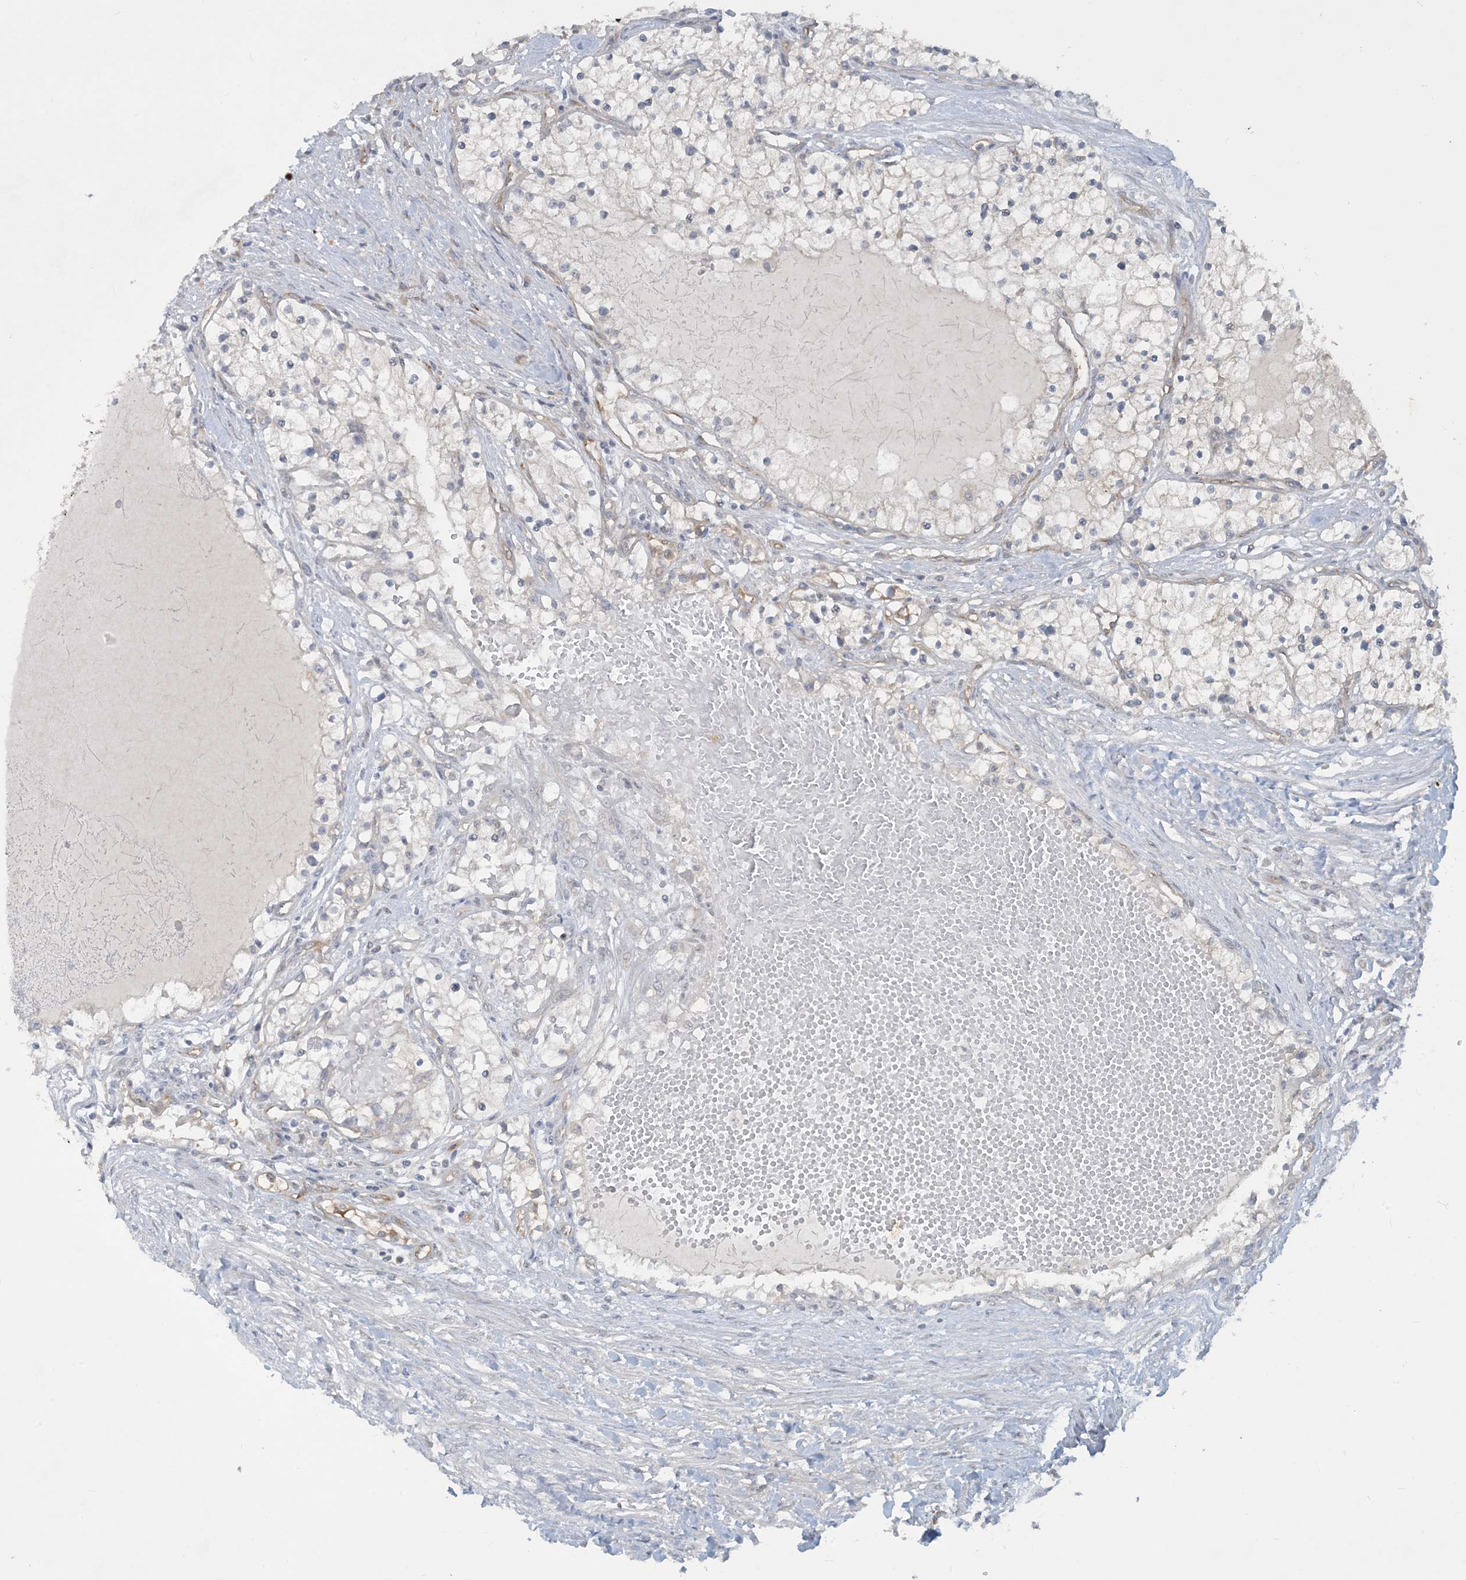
{"staining": {"intensity": "weak", "quantity": "<25%", "location": "cytoplasmic/membranous"}, "tissue": "renal cancer", "cell_type": "Tumor cells", "image_type": "cancer", "snomed": [{"axis": "morphology", "description": "Normal tissue, NOS"}, {"axis": "morphology", "description": "Adenocarcinoma, NOS"}, {"axis": "topography", "description": "Kidney"}], "caption": "Immunohistochemical staining of renal cancer exhibits no significant expression in tumor cells.", "gene": "CDS1", "patient": {"sex": "male", "age": 68}}